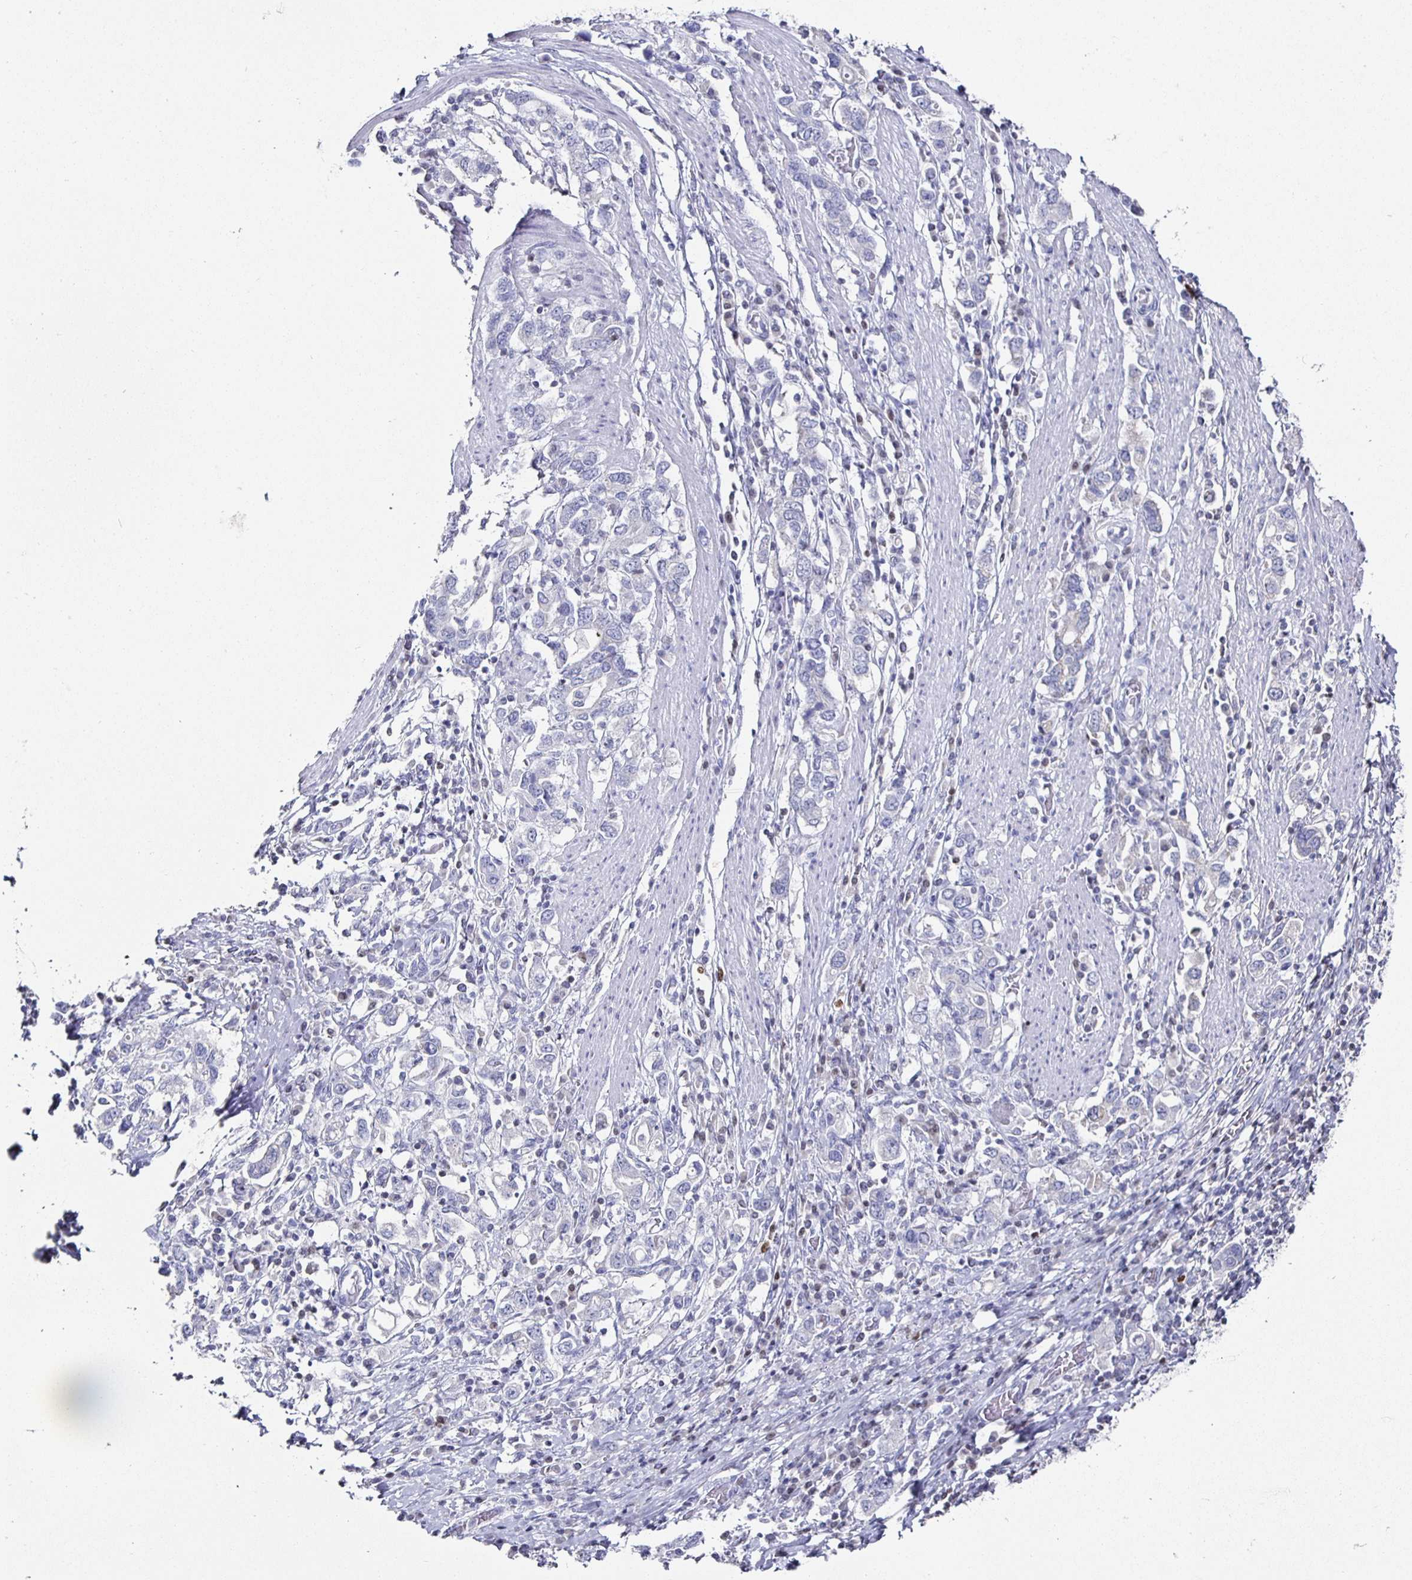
{"staining": {"intensity": "negative", "quantity": "none", "location": "none"}, "tissue": "stomach cancer", "cell_type": "Tumor cells", "image_type": "cancer", "snomed": [{"axis": "morphology", "description": "Adenocarcinoma, NOS"}, {"axis": "topography", "description": "Stomach, upper"}, {"axis": "topography", "description": "Stomach"}], "caption": "Micrograph shows no protein staining in tumor cells of adenocarcinoma (stomach) tissue. (Immunohistochemistry, brightfield microscopy, high magnification).", "gene": "RUNX2", "patient": {"sex": "male", "age": 62}}